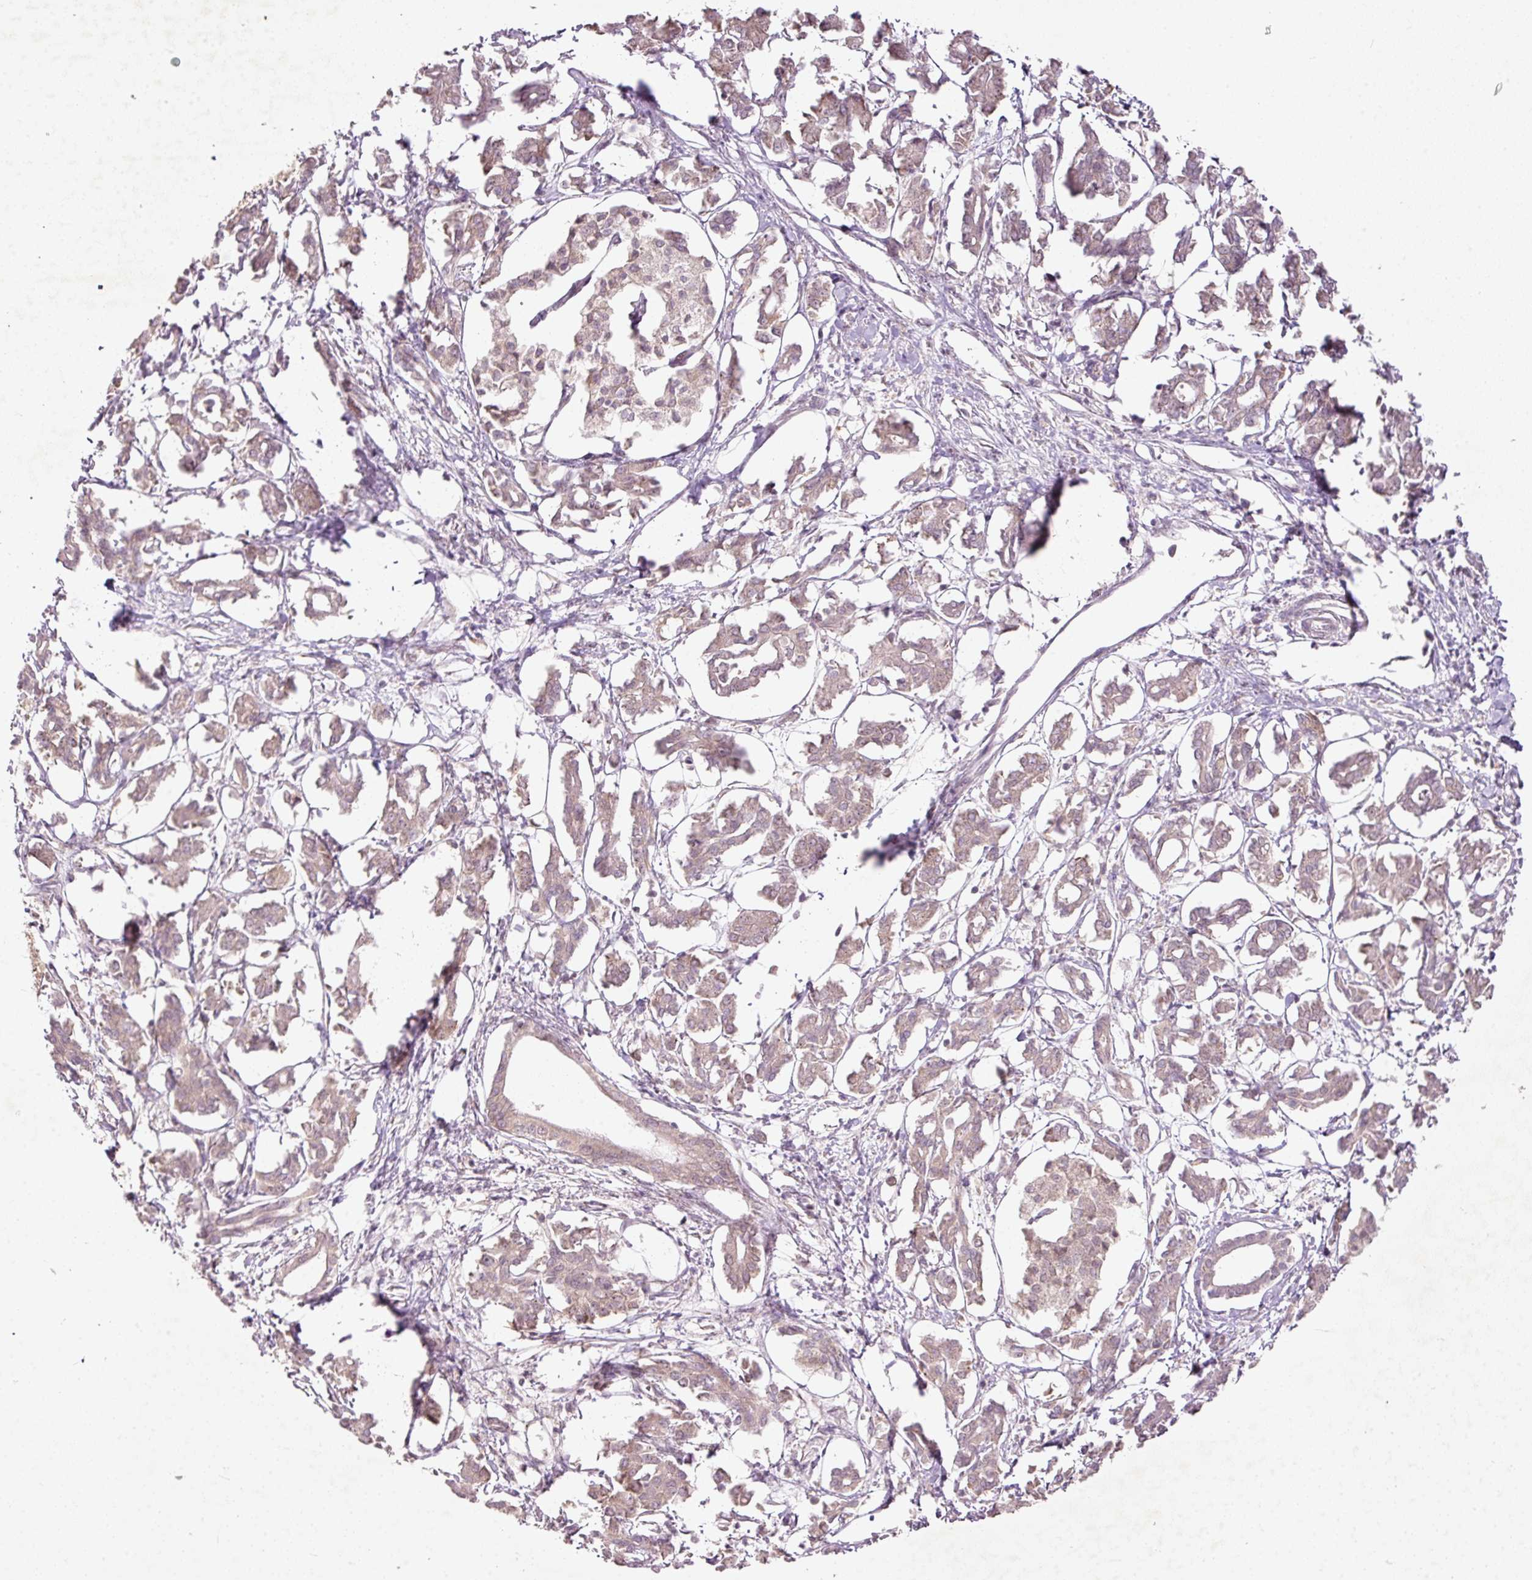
{"staining": {"intensity": "weak", "quantity": "25%-75%", "location": "cytoplasmic/membranous"}, "tissue": "pancreatic cancer", "cell_type": "Tumor cells", "image_type": "cancer", "snomed": [{"axis": "morphology", "description": "Adenocarcinoma, NOS"}, {"axis": "topography", "description": "Pancreas"}], "caption": "Protein expression analysis of human pancreatic cancer (adenocarcinoma) reveals weak cytoplasmic/membranous staining in about 25%-75% of tumor cells.", "gene": "PCDHB1", "patient": {"sex": "male", "age": 61}}